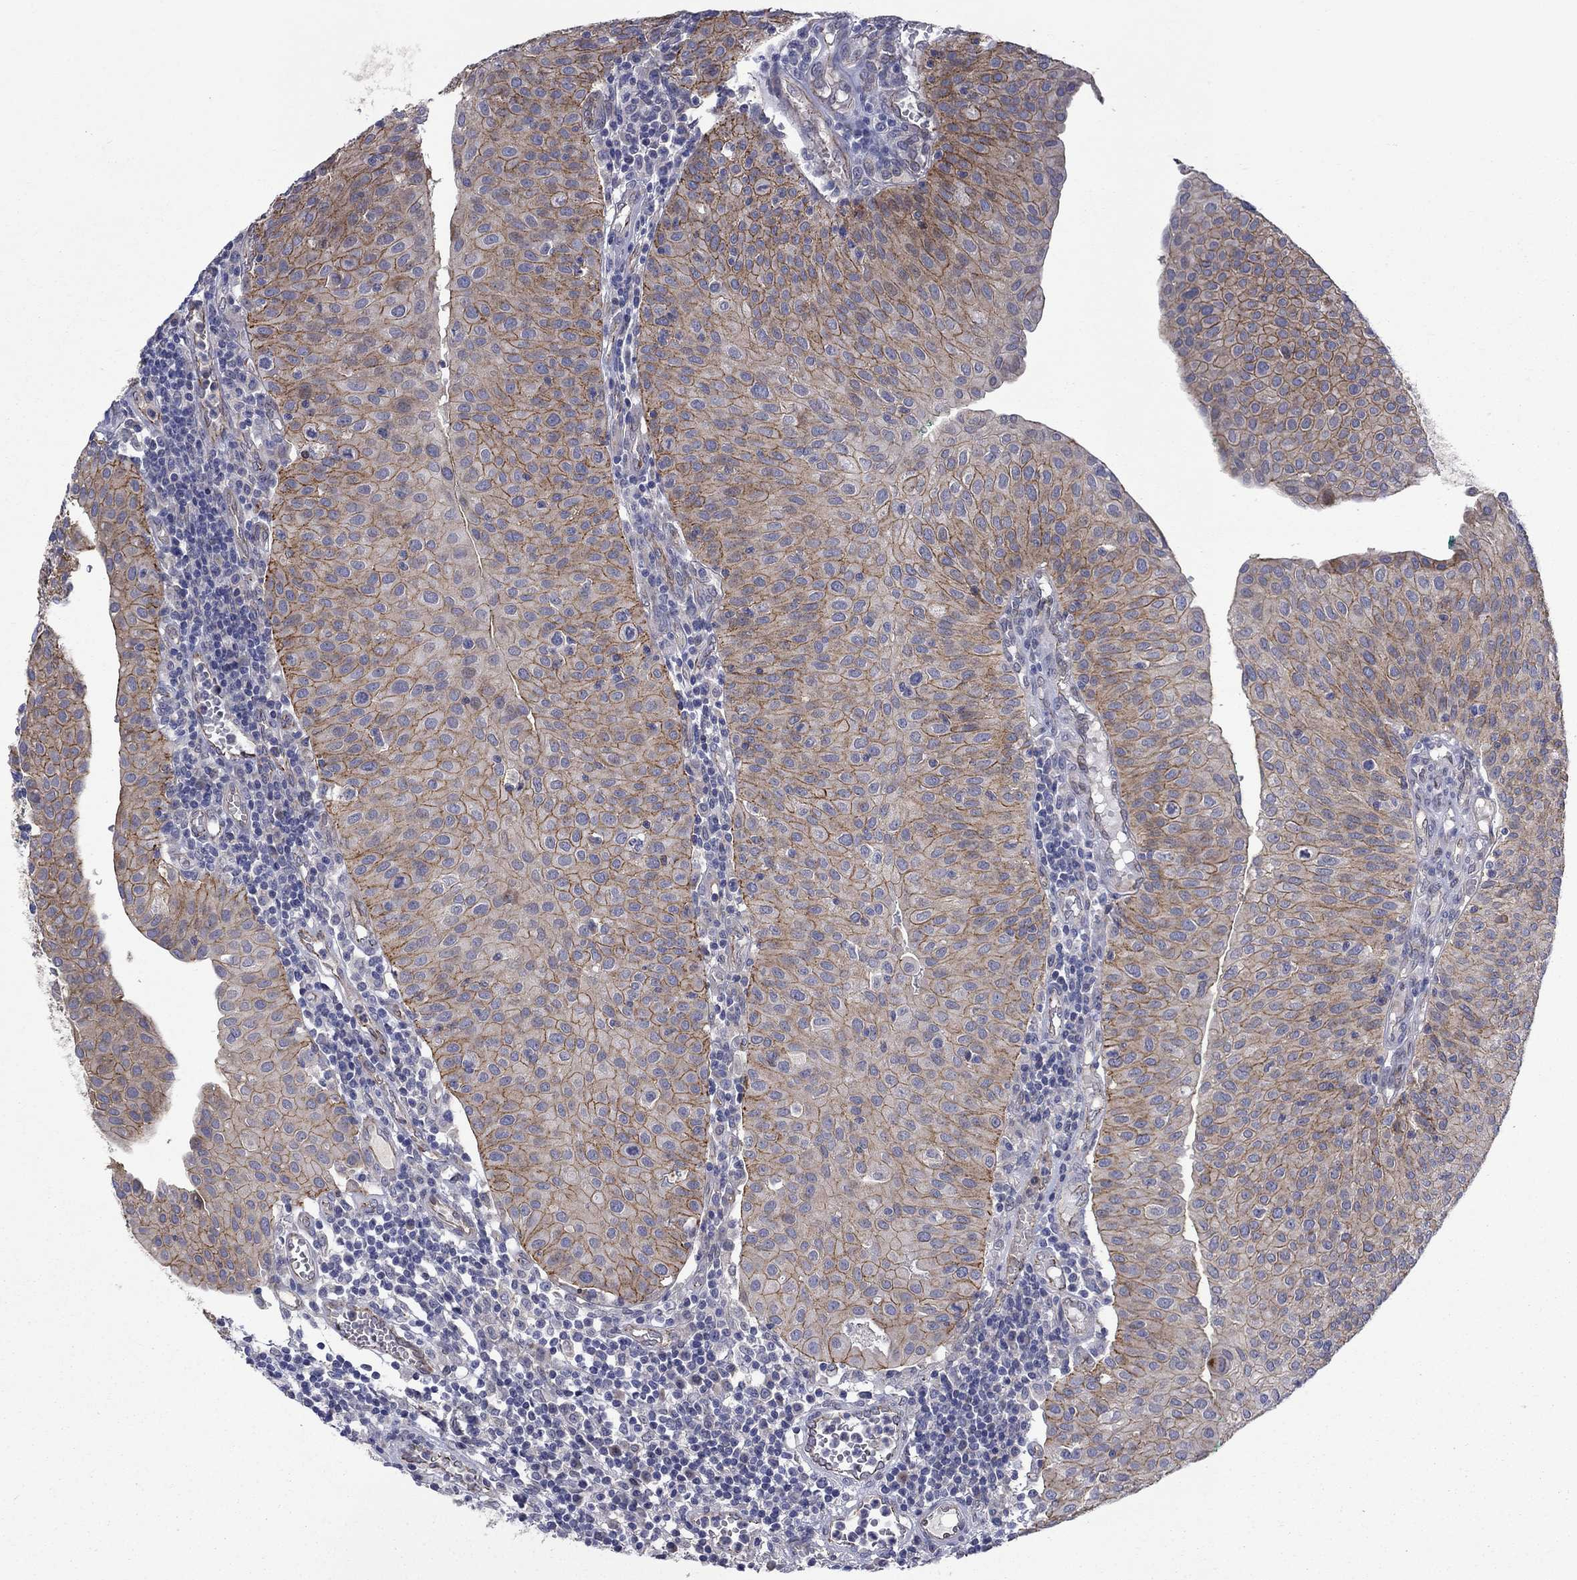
{"staining": {"intensity": "moderate", "quantity": ">75%", "location": "cytoplasmic/membranous"}, "tissue": "urothelial cancer", "cell_type": "Tumor cells", "image_type": "cancer", "snomed": [{"axis": "morphology", "description": "Urothelial carcinoma, Low grade"}, {"axis": "topography", "description": "Urinary bladder"}], "caption": "Tumor cells demonstrate medium levels of moderate cytoplasmic/membranous staining in approximately >75% of cells in human urothelial cancer.", "gene": "EMC9", "patient": {"sex": "male", "age": 54}}